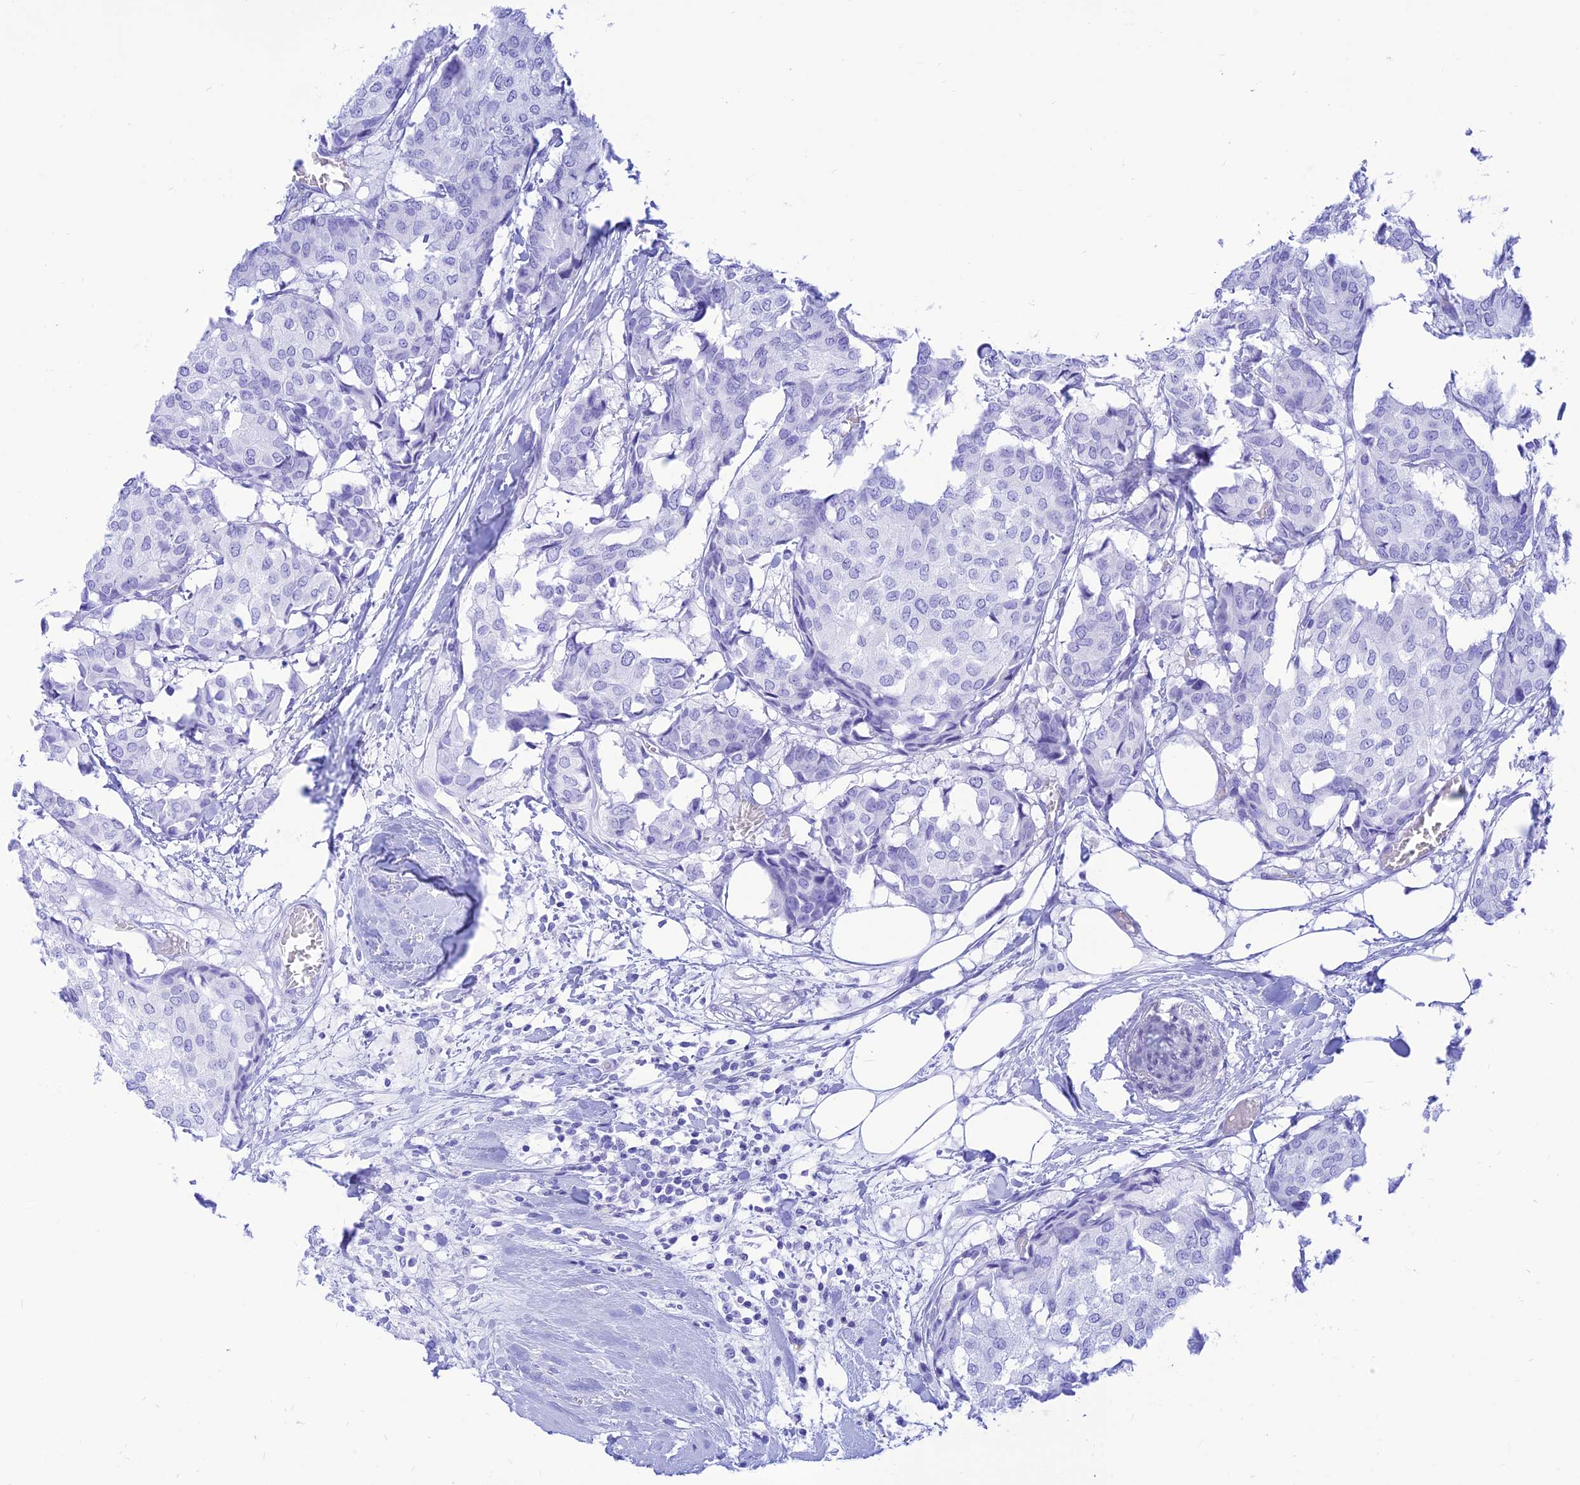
{"staining": {"intensity": "negative", "quantity": "none", "location": "none"}, "tissue": "breast cancer", "cell_type": "Tumor cells", "image_type": "cancer", "snomed": [{"axis": "morphology", "description": "Duct carcinoma"}, {"axis": "topography", "description": "Breast"}], "caption": "Immunohistochemistry photomicrograph of neoplastic tissue: human breast cancer stained with DAB (3,3'-diaminobenzidine) demonstrates no significant protein staining in tumor cells.", "gene": "PRNP", "patient": {"sex": "female", "age": 75}}